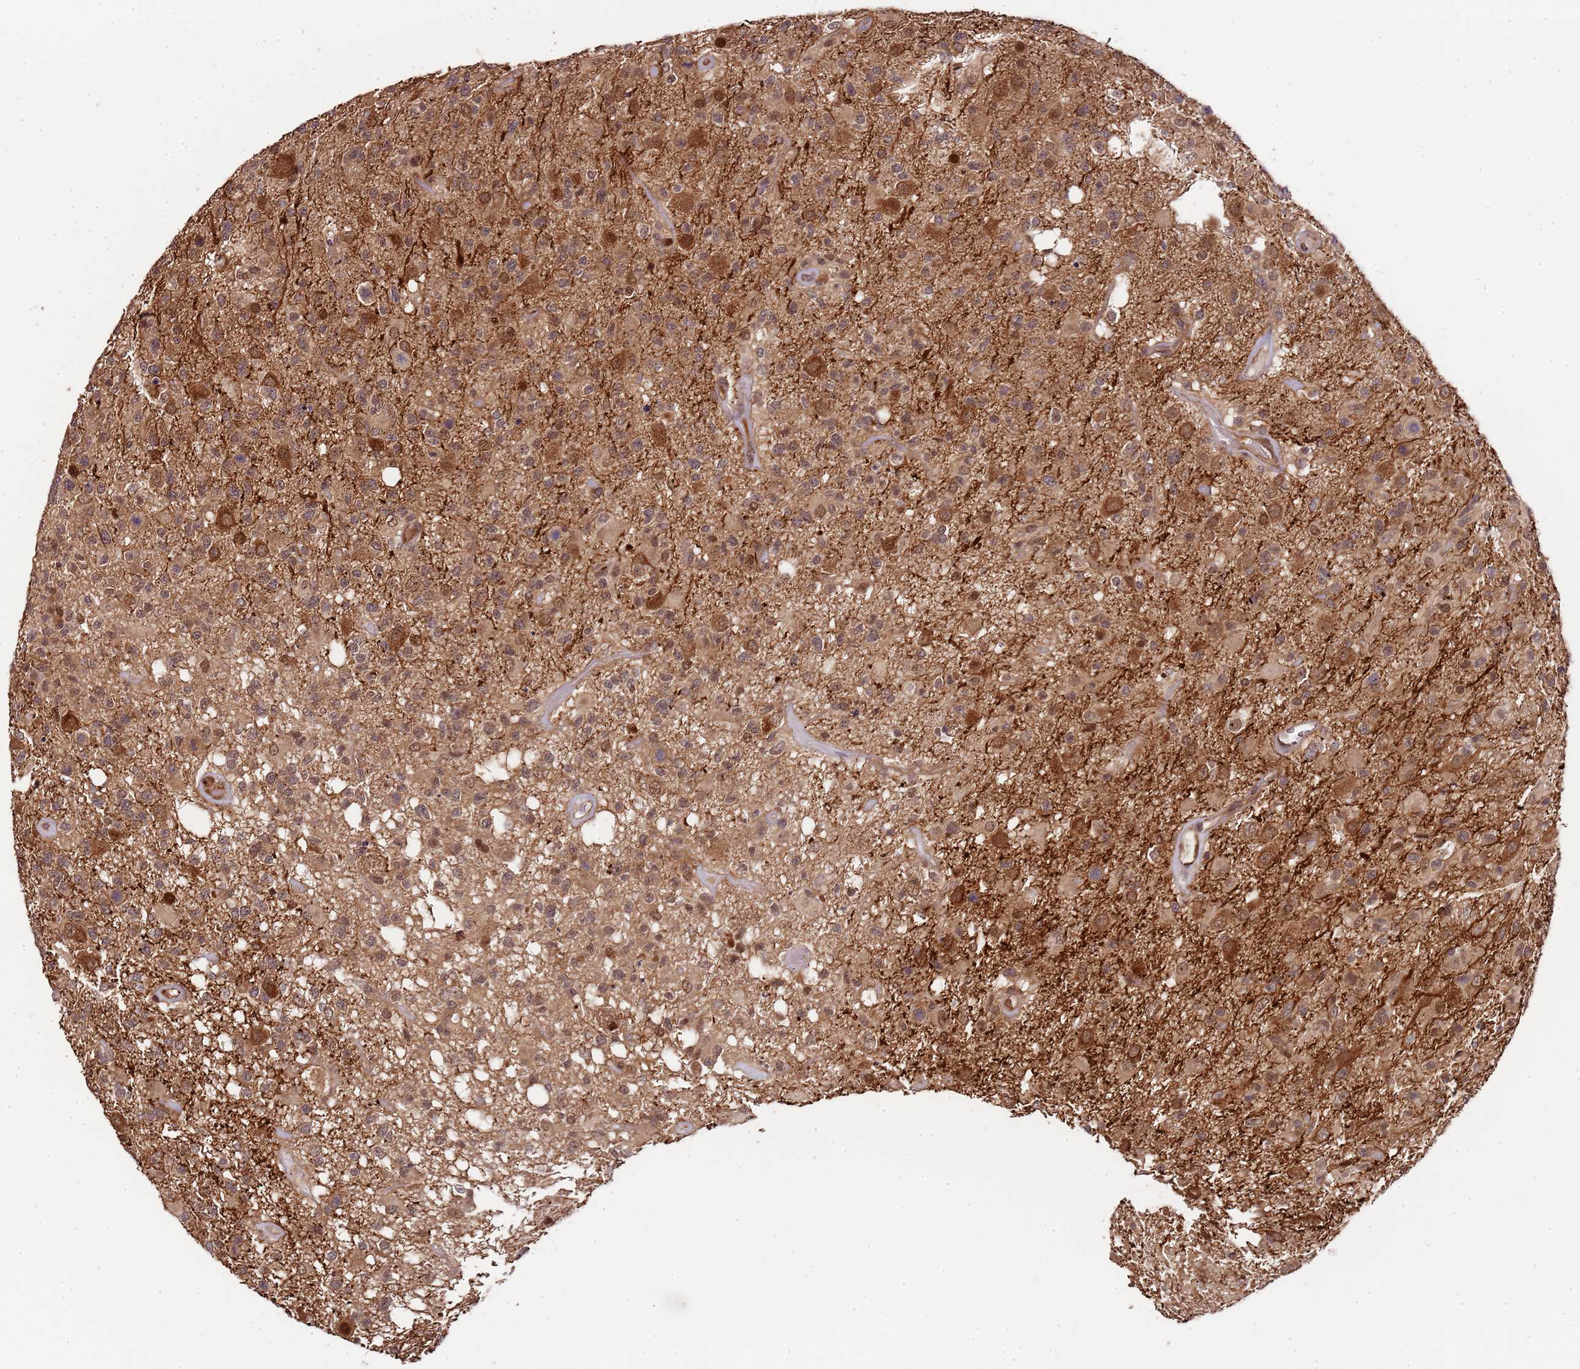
{"staining": {"intensity": "moderate", "quantity": "25%-75%", "location": "cytoplasmic/membranous,nuclear"}, "tissue": "glioma", "cell_type": "Tumor cells", "image_type": "cancer", "snomed": [{"axis": "morphology", "description": "Glioma, malignant, High grade"}, {"axis": "morphology", "description": "Glioblastoma, NOS"}, {"axis": "topography", "description": "Brain"}], "caption": "High-magnification brightfield microscopy of glioblastoma stained with DAB (3,3'-diaminobenzidine) (brown) and counterstained with hematoxylin (blue). tumor cells exhibit moderate cytoplasmic/membranous and nuclear expression is present in approximately25%-75% of cells. Using DAB (brown) and hematoxylin (blue) stains, captured at high magnification using brightfield microscopy.", "gene": "EDC3", "patient": {"sex": "male", "age": 60}}